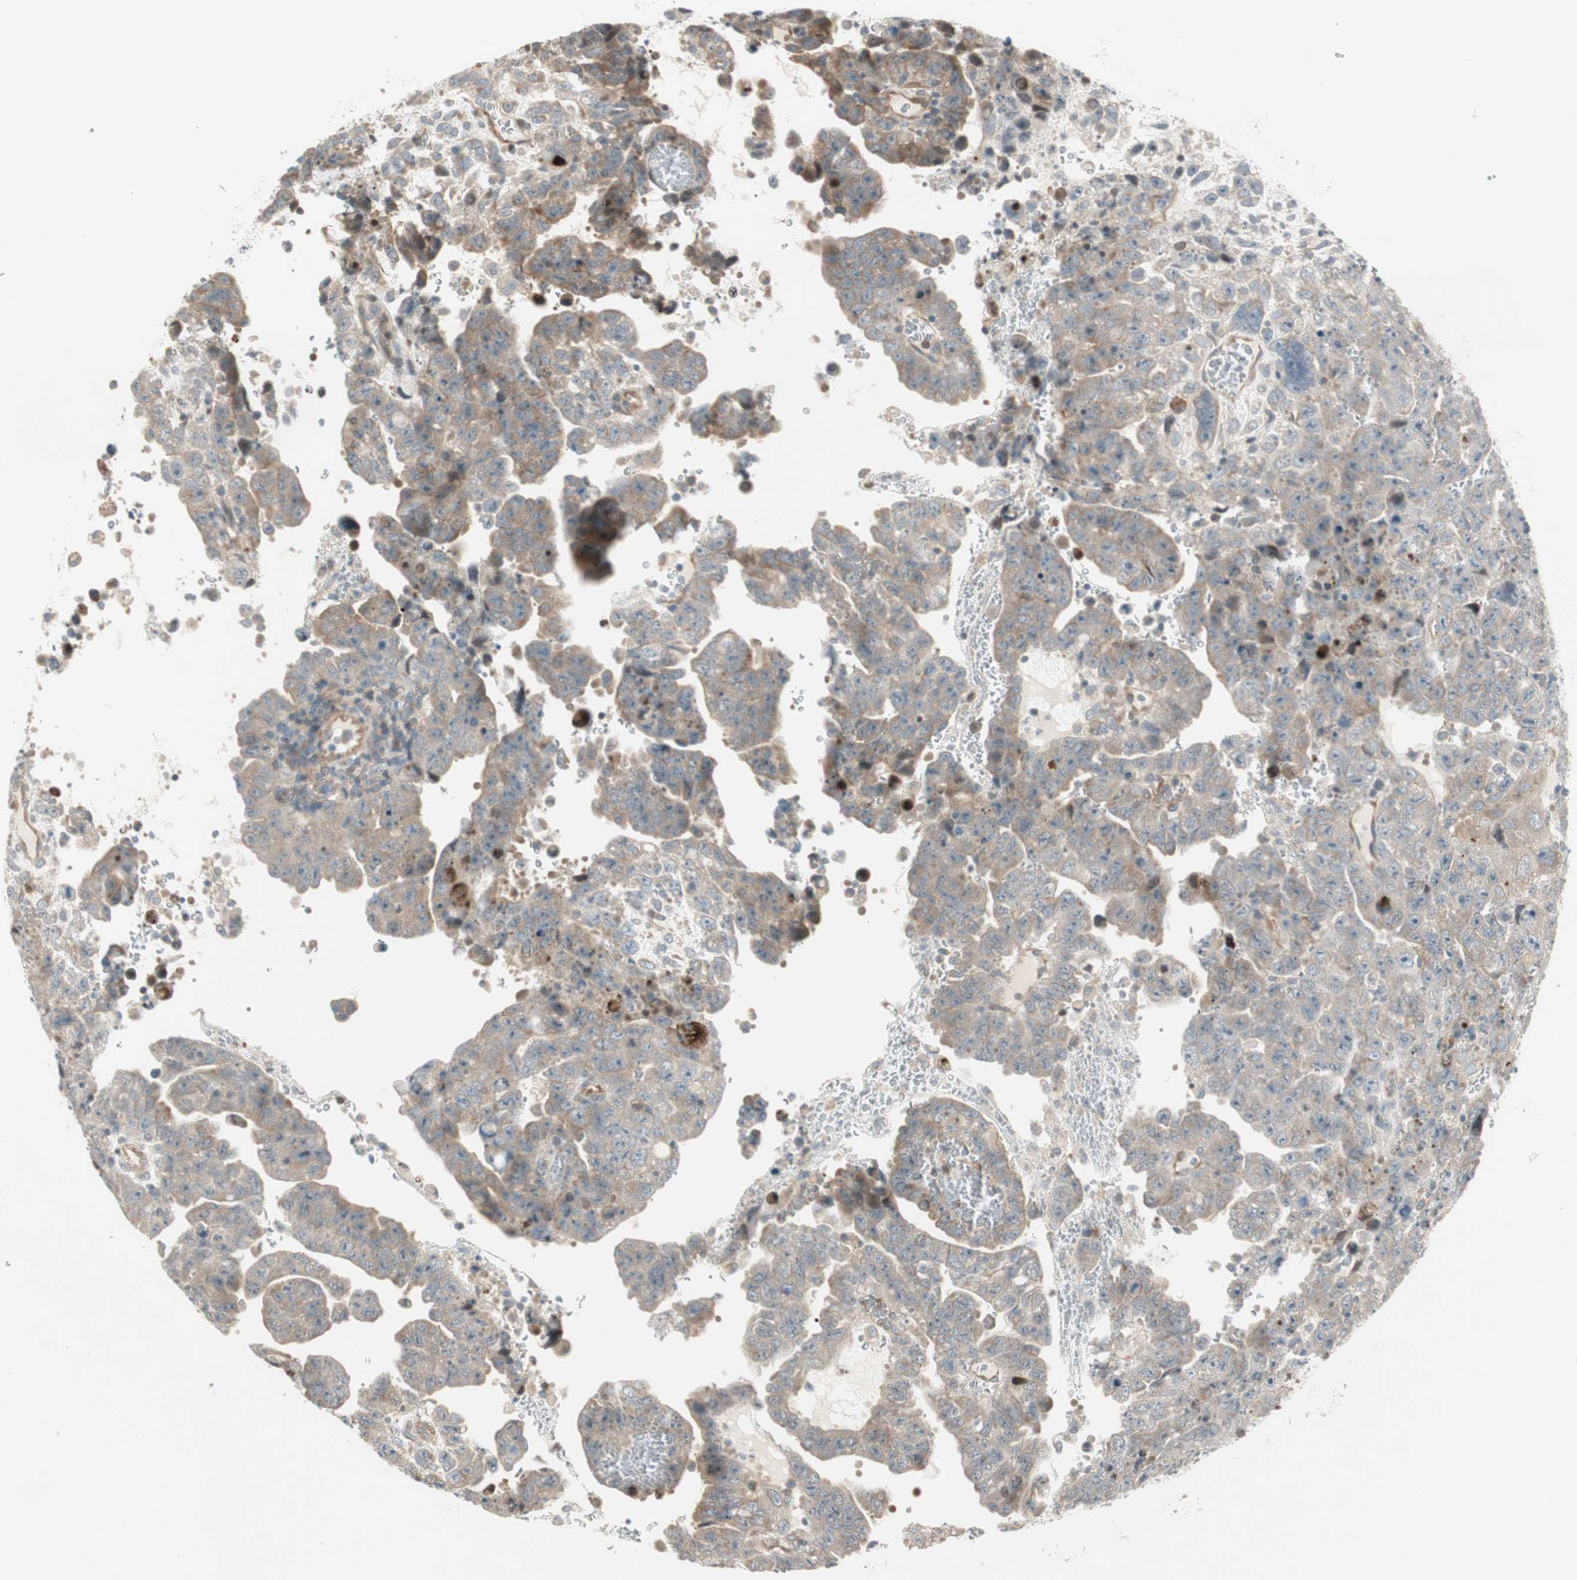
{"staining": {"intensity": "weak", "quantity": ">75%", "location": "cytoplasmic/membranous"}, "tissue": "testis cancer", "cell_type": "Tumor cells", "image_type": "cancer", "snomed": [{"axis": "morphology", "description": "Carcinoma, Embryonal, NOS"}, {"axis": "topography", "description": "Testis"}], "caption": "Immunohistochemistry (IHC) histopathology image of testis embryonal carcinoma stained for a protein (brown), which displays low levels of weak cytoplasmic/membranous staining in approximately >75% of tumor cells.", "gene": "CGRRF1", "patient": {"sex": "male", "age": 28}}